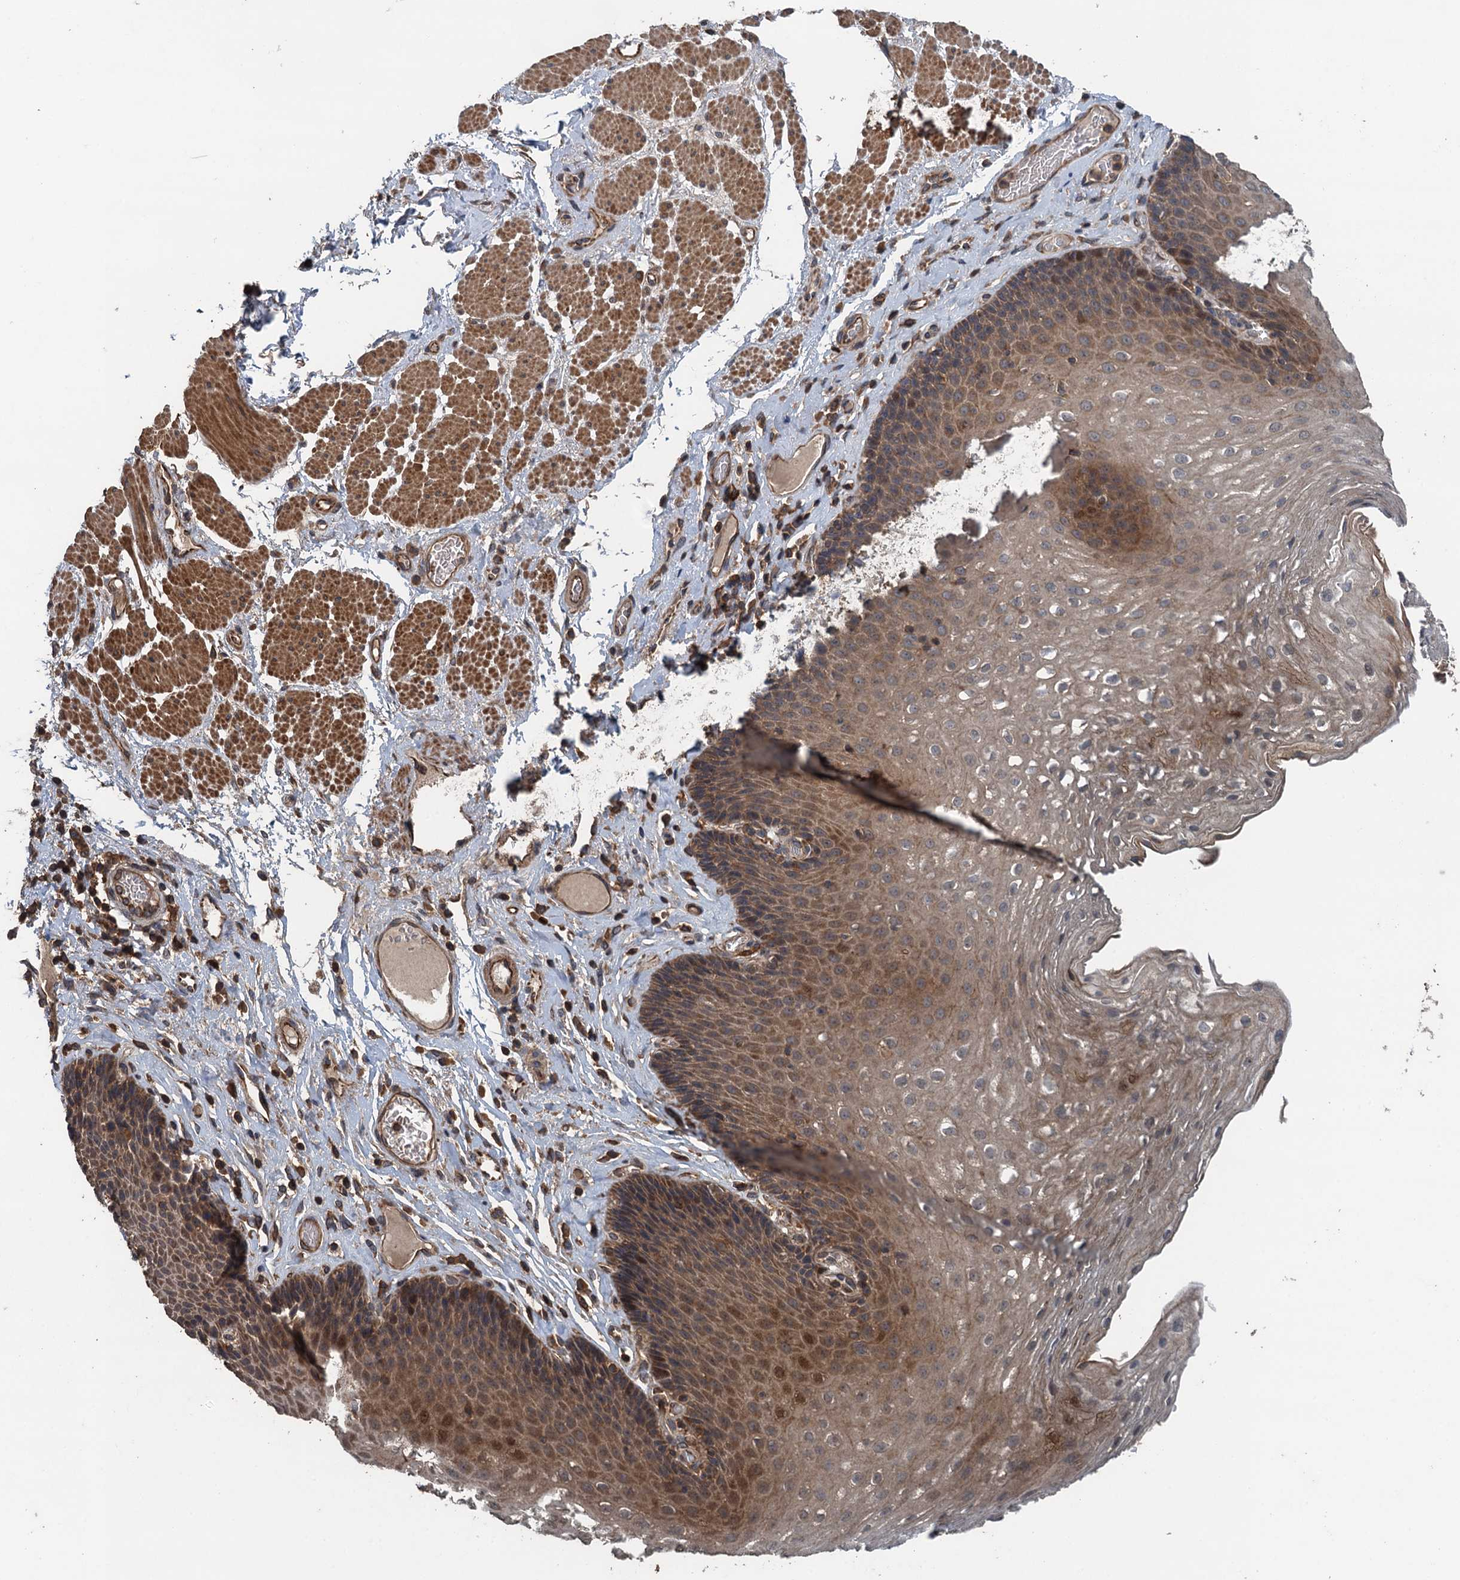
{"staining": {"intensity": "moderate", "quantity": ">75%", "location": "cytoplasmic/membranous,nuclear"}, "tissue": "esophagus", "cell_type": "Squamous epithelial cells", "image_type": "normal", "snomed": [{"axis": "morphology", "description": "Normal tissue, NOS"}, {"axis": "topography", "description": "Esophagus"}], "caption": "Immunohistochemistry (IHC) histopathology image of normal esophagus: esophagus stained using immunohistochemistry demonstrates medium levels of moderate protein expression localized specifically in the cytoplasmic/membranous,nuclear of squamous epithelial cells, appearing as a cytoplasmic/membranous,nuclear brown color.", "gene": "BORCS5", "patient": {"sex": "female", "age": 66}}